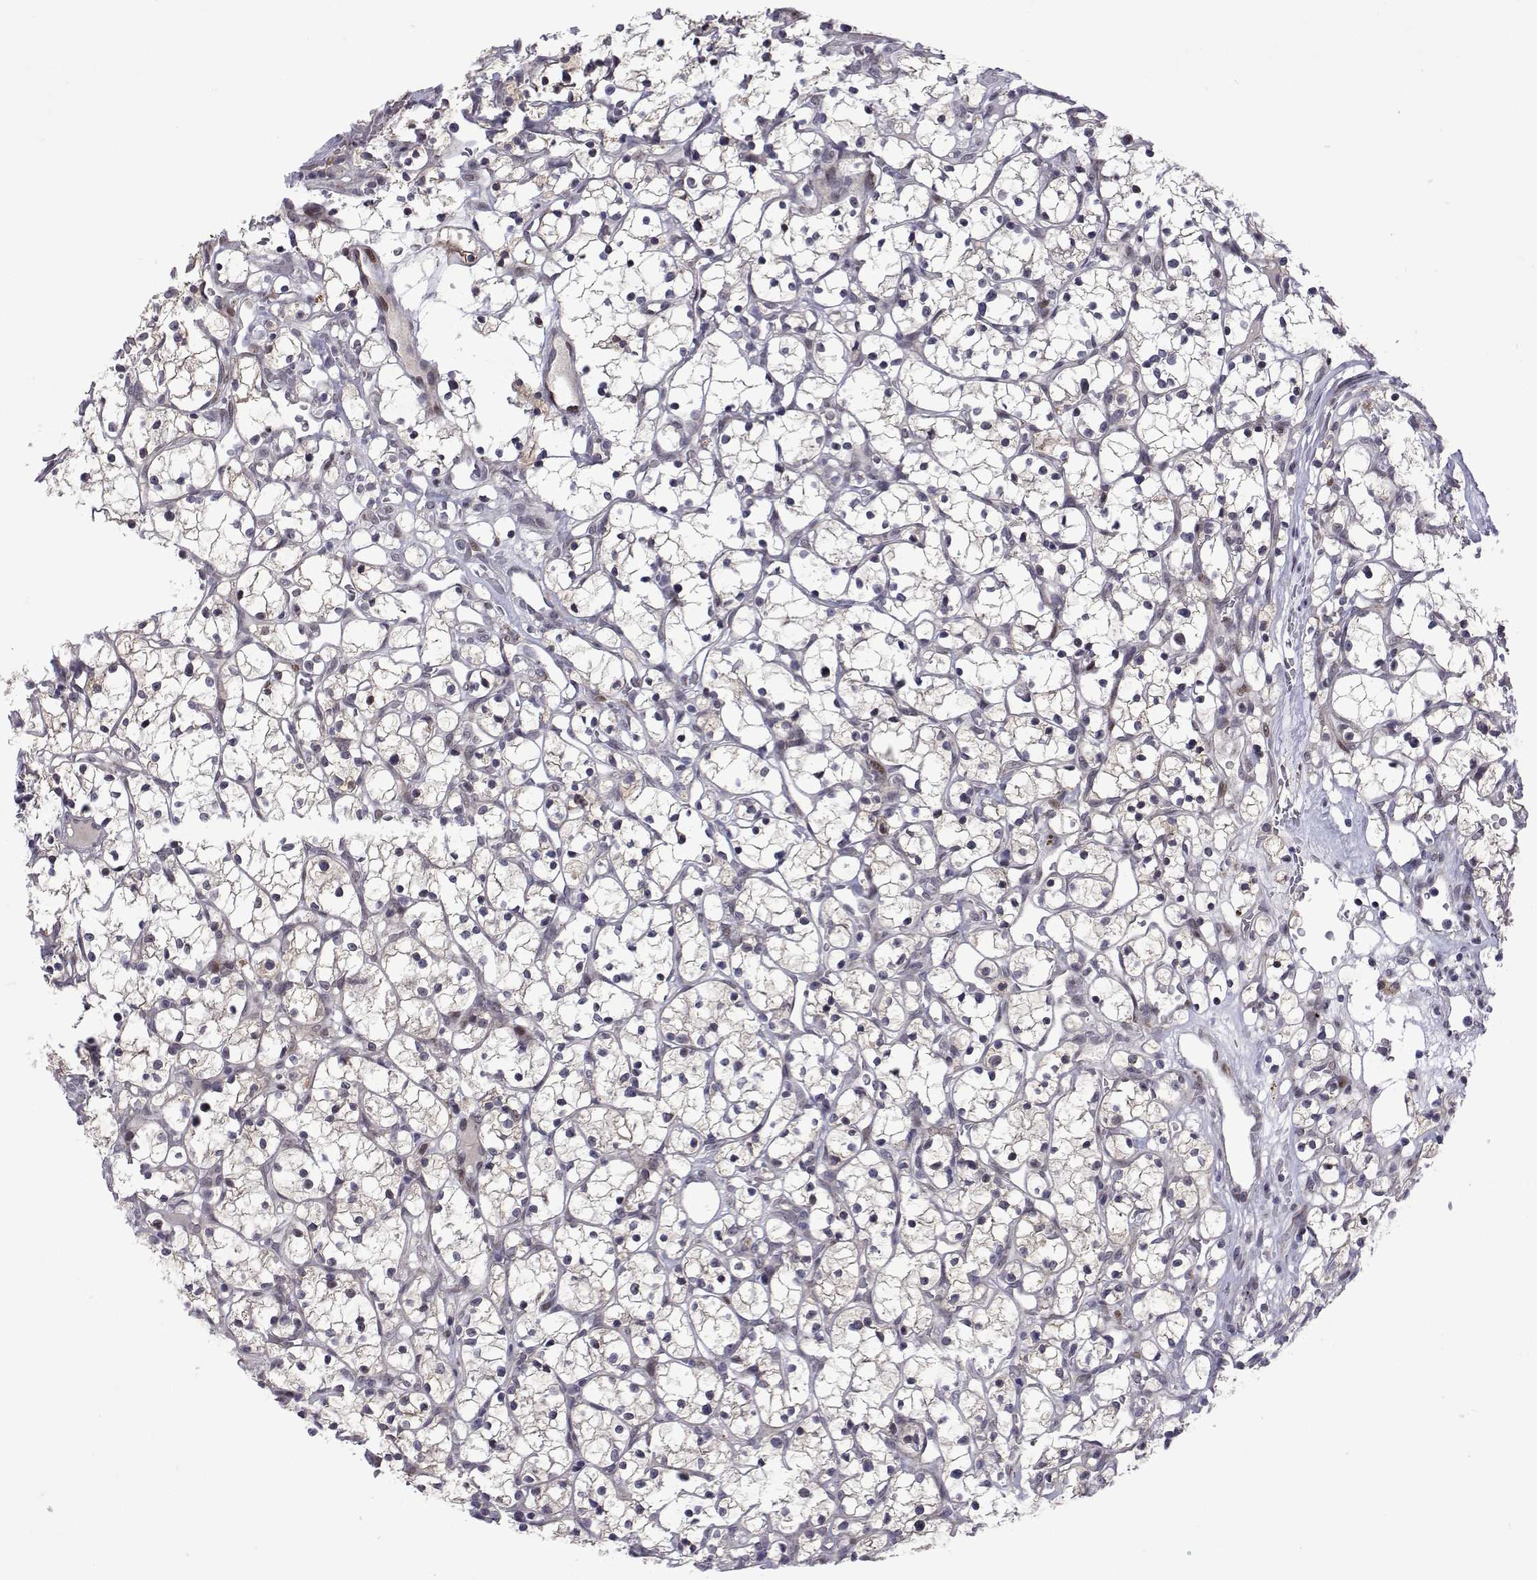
{"staining": {"intensity": "negative", "quantity": "none", "location": "none"}, "tissue": "renal cancer", "cell_type": "Tumor cells", "image_type": "cancer", "snomed": [{"axis": "morphology", "description": "Adenocarcinoma, NOS"}, {"axis": "topography", "description": "Kidney"}], "caption": "Tumor cells show no significant protein expression in renal adenocarcinoma.", "gene": "EFCAB3", "patient": {"sex": "female", "age": 64}}